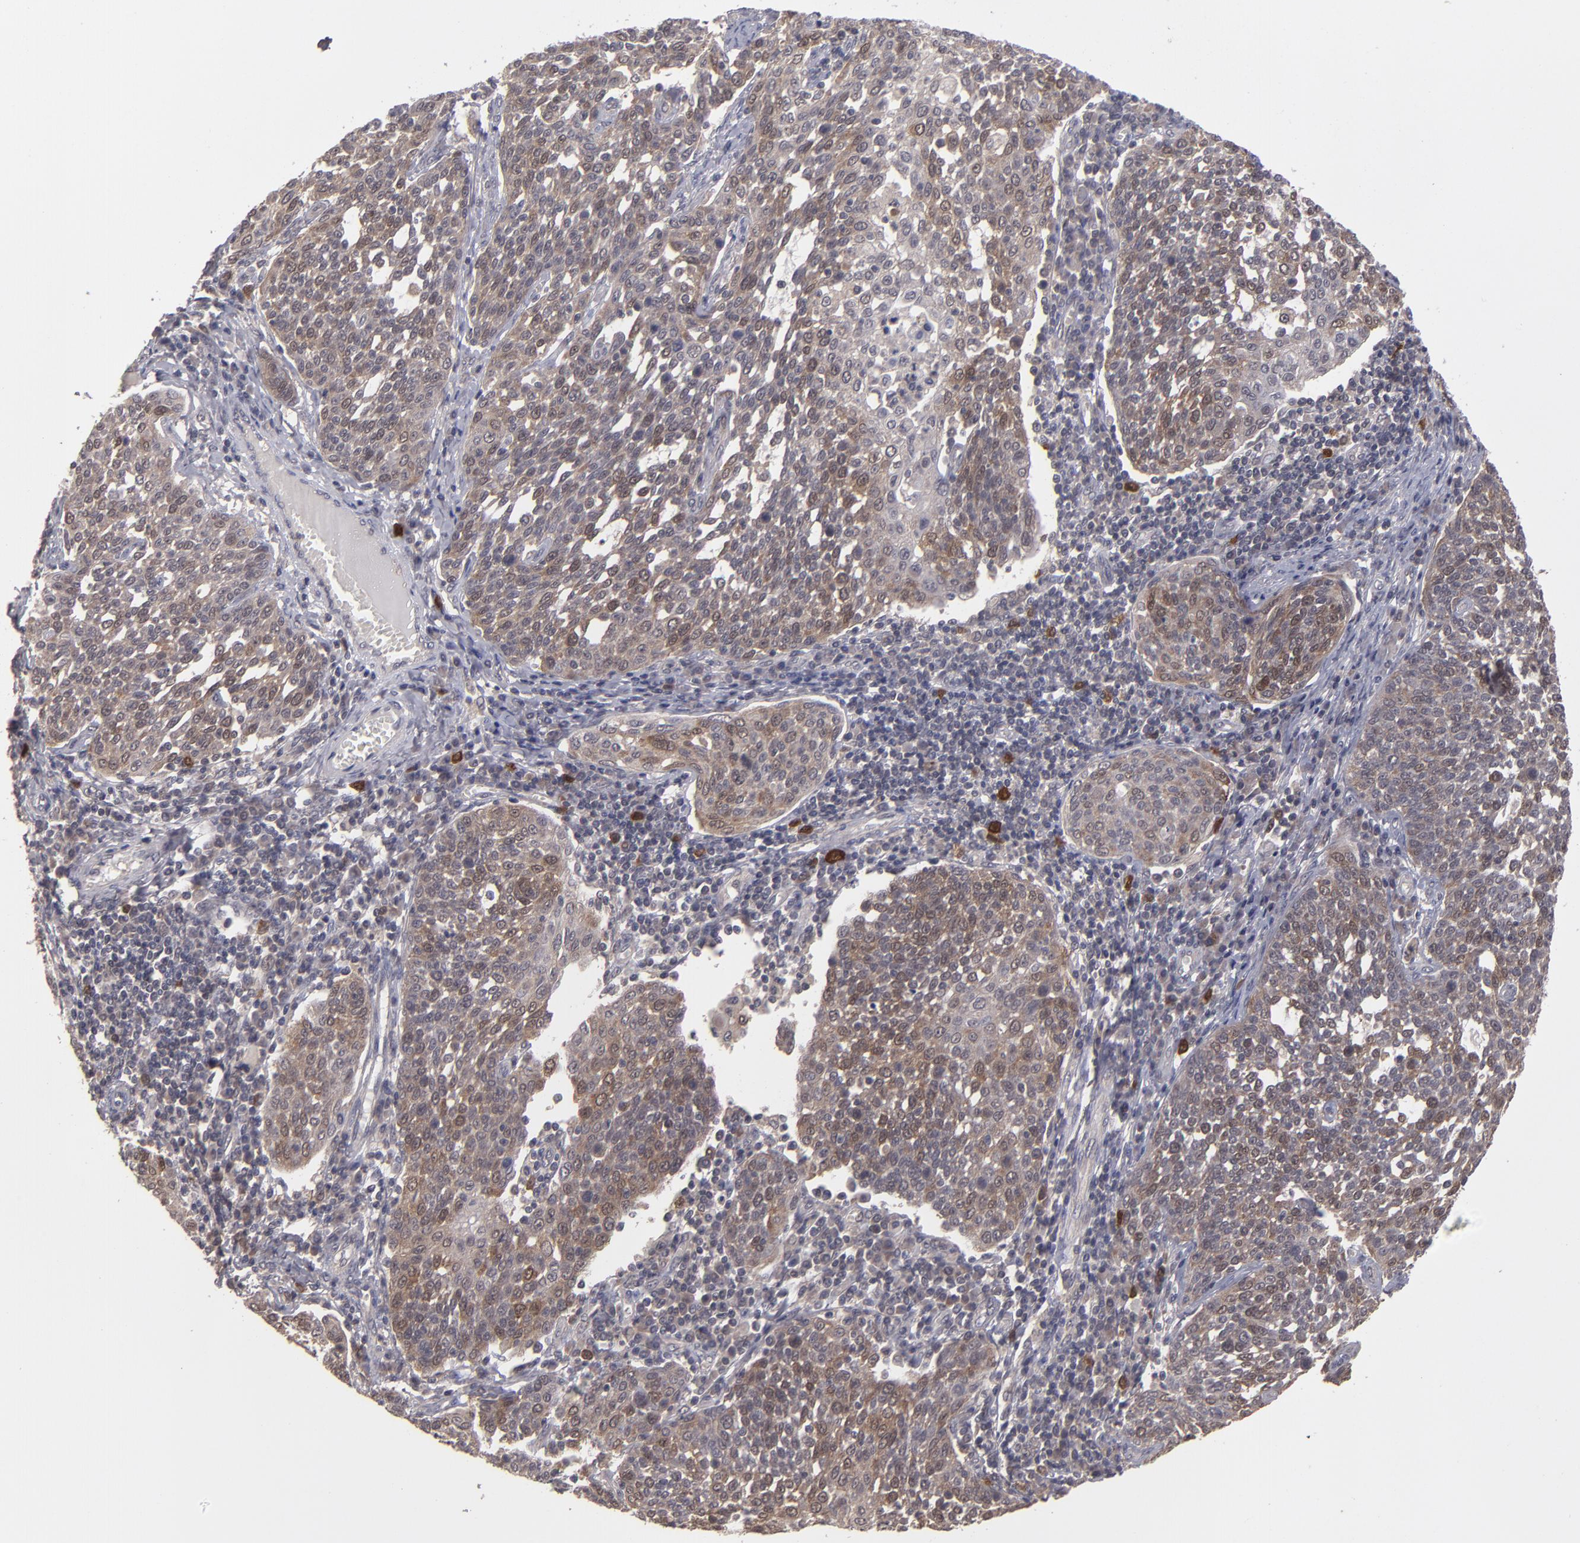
{"staining": {"intensity": "moderate", "quantity": ">75%", "location": "cytoplasmic/membranous"}, "tissue": "cervical cancer", "cell_type": "Tumor cells", "image_type": "cancer", "snomed": [{"axis": "morphology", "description": "Squamous cell carcinoma, NOS"}, {"axis": "topography", "description": "Cervix"}], "caption": "Protein staining of cervical cancer (squamous cell carcinoma) tissue exhibits moderate cytoplasmic/membranous positivity in approximately >75% of tumor cells. Nuclei are stained in blue.", "gene": "TYMS", "patient": {"sex": "female", "age": 34}}